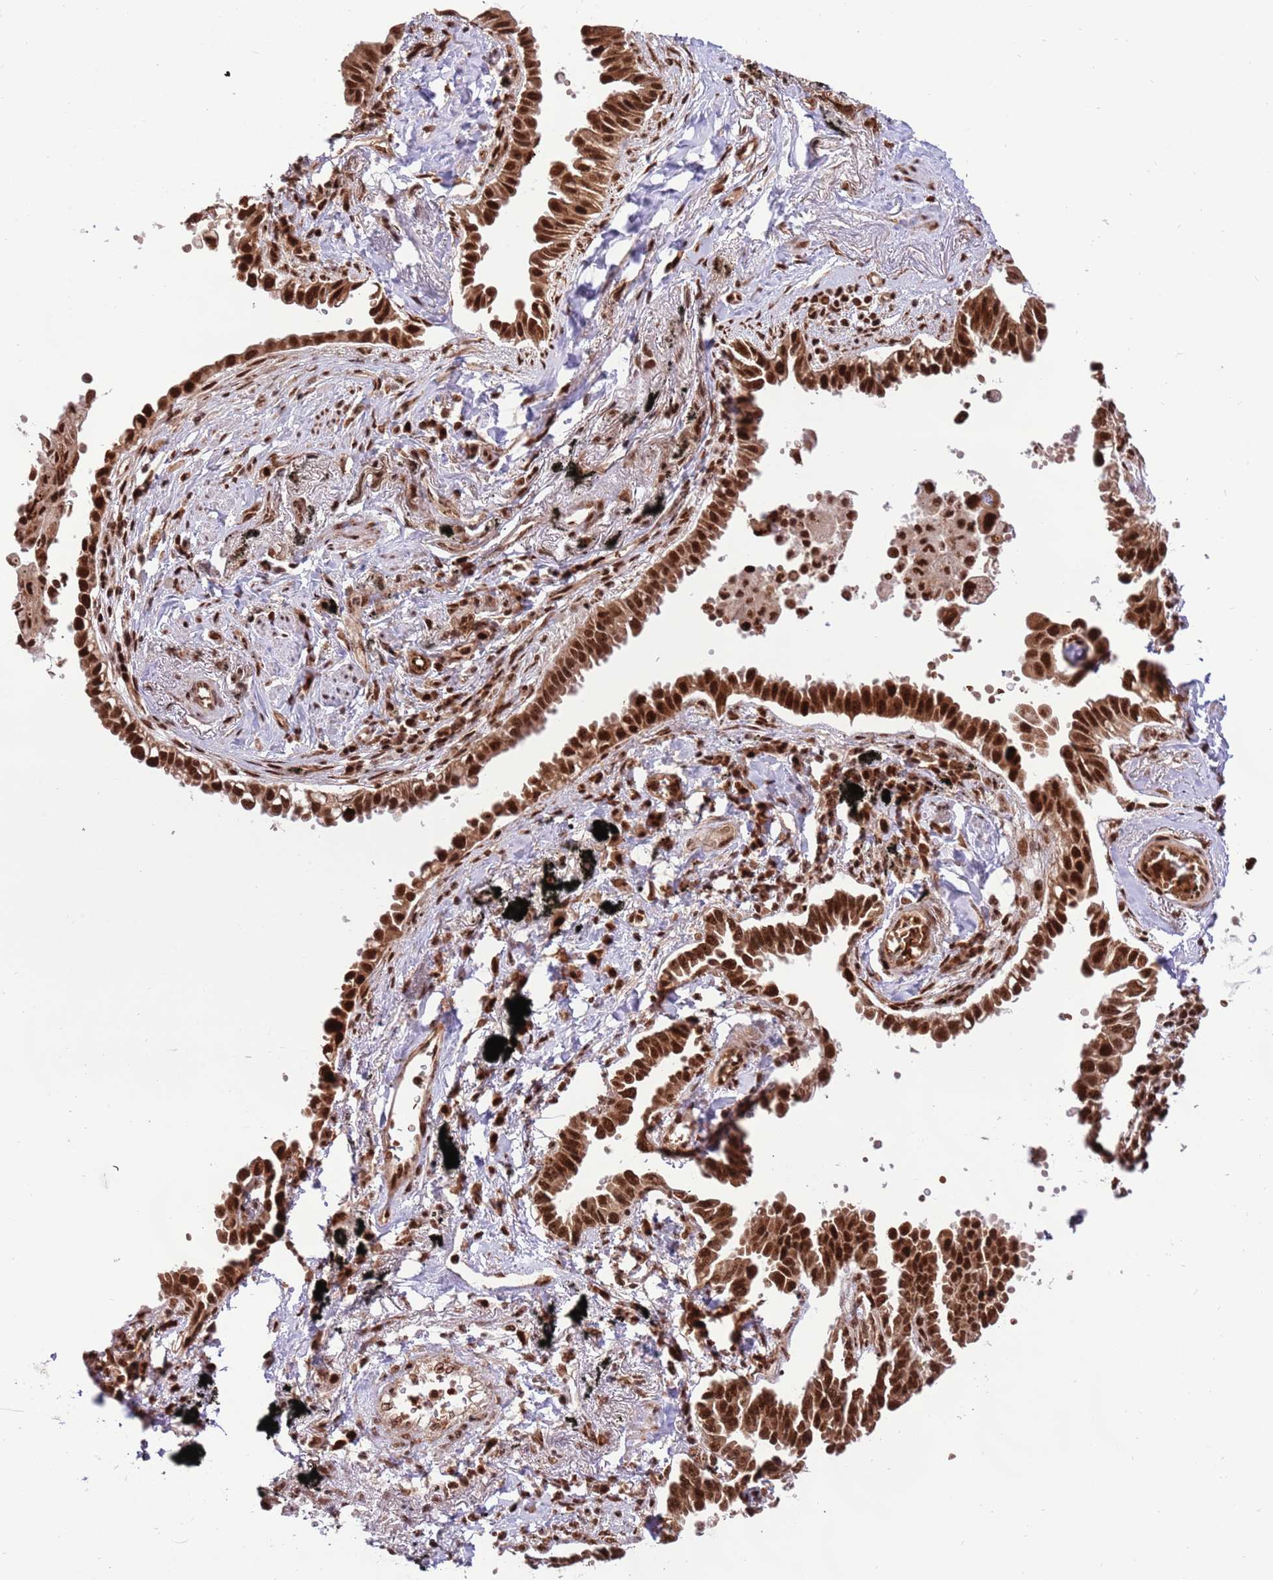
{"staining": {"intensity": "strong", "quantity": ">75%", "location": "cytoplasmic/membranous,nuclear"}, "tissue": "lung cancer", "cell_type": "Tumor cells", "image_type": "cancer", "snomed": [{"axis": "morphology", "description": "Adenocarcinoma, NOS"}, {"axis": "topography", "description": "Lung"}], "caption": "Protein staining of lung cancer (adenocarcinoma) tissue reveals strong cytoplasmic/membranous and nuclear positivity in about >75% of tumor cells.", "gene": "RIF1", "patient": {"sex": "male", "age": 67}}